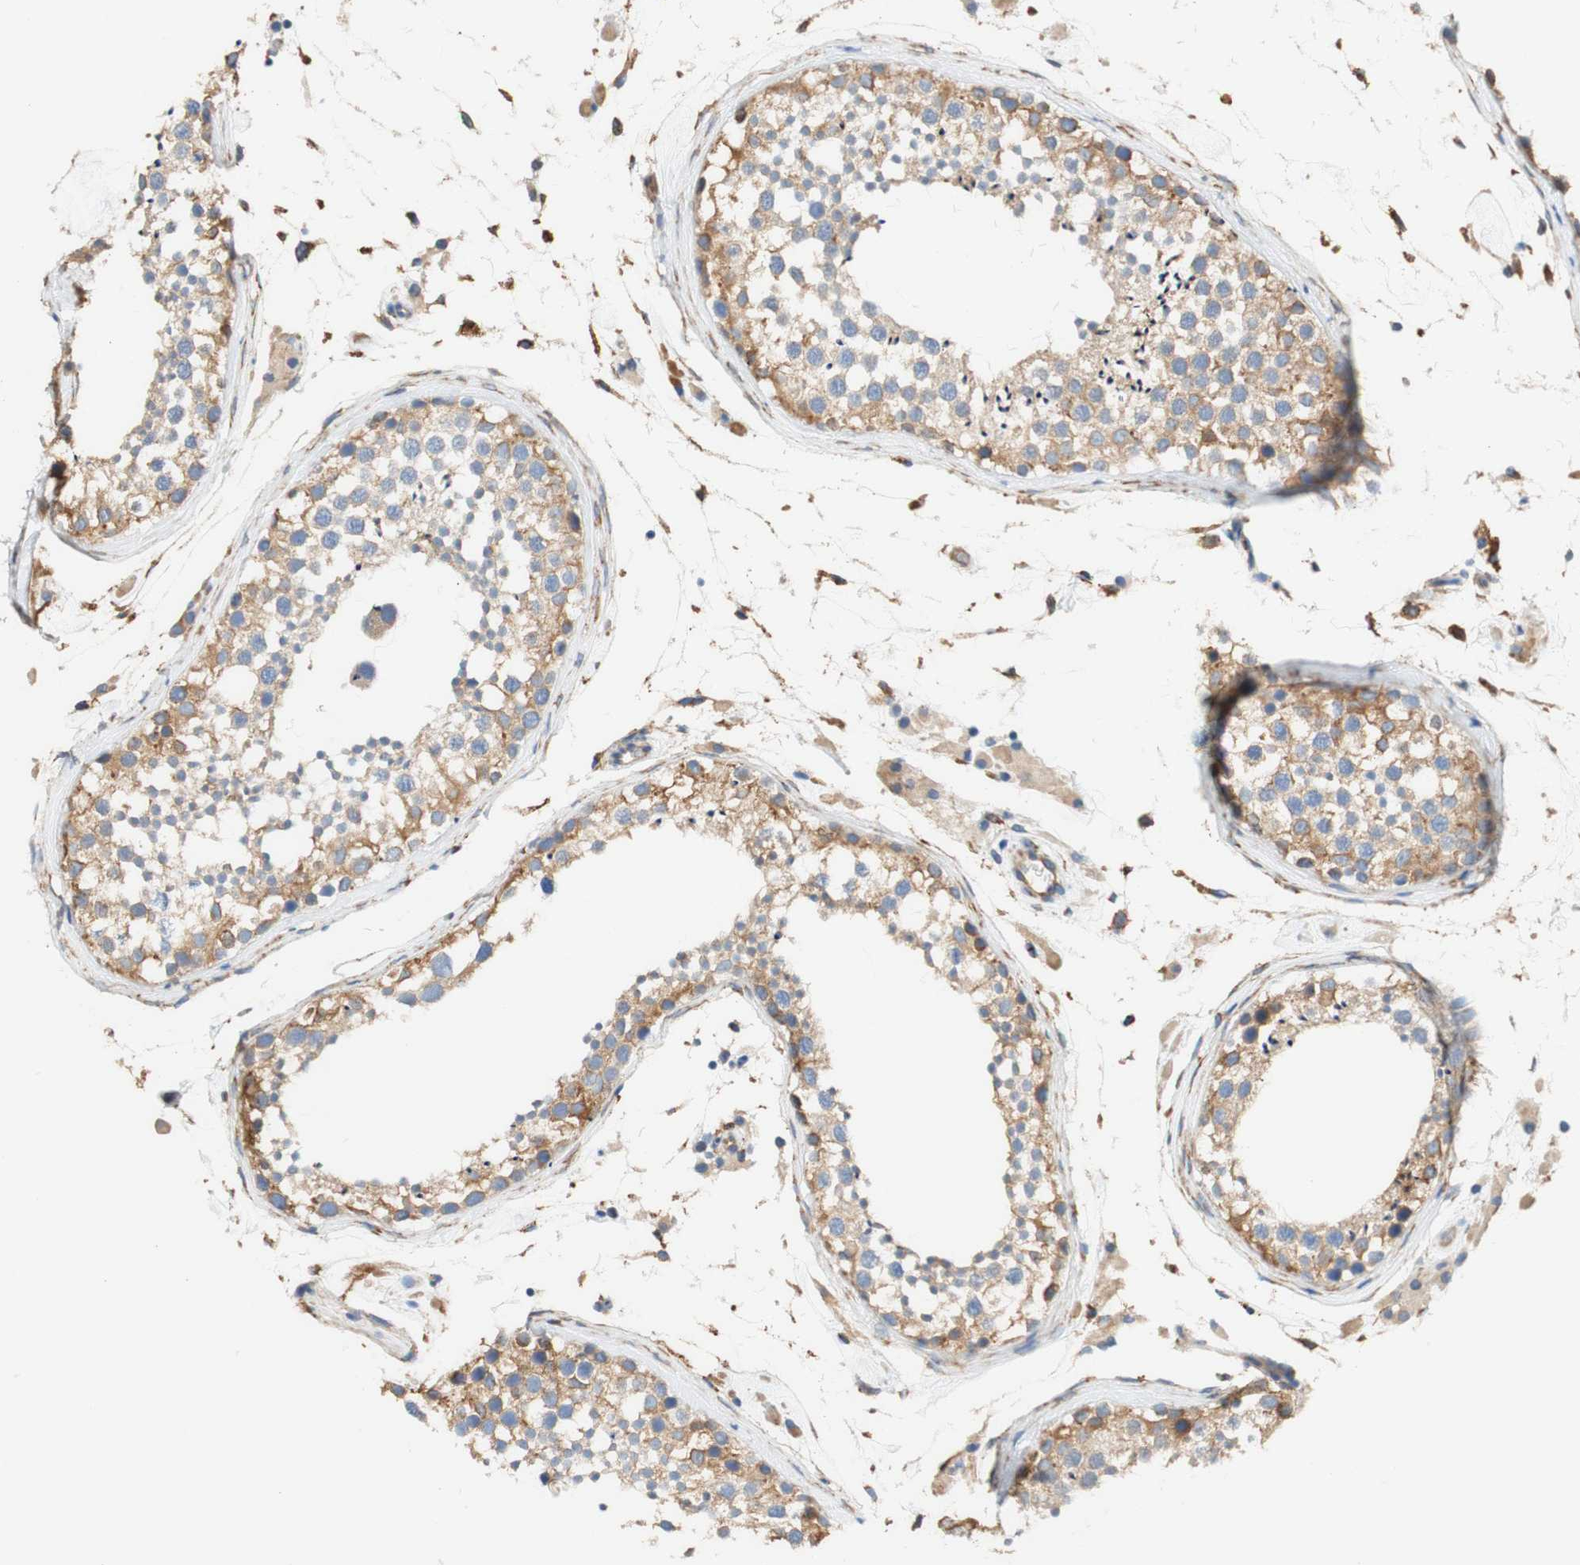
{"staining": {"intensity": "moderate", "quantity": ">75%", "location": "cytoplasmic/membranous"}, "tissue": "testis", "cell_type": "Cells in seminiferous ducts", "image_type": "normal", "snomed": [{"axis": "morphology", "description": "Normal tissue, NOS"}, {"axis": "topography", "description": "Testis"}], "caption": "High-power microscopy captured an immunohistochemistry image of normal testis, revealing moderate cytoplasmic/membranous expression in about >75% of cells in seminiferous ducts.", "gene": "EIF2AK4", "patient": {"sex": "male", "age": 46}}